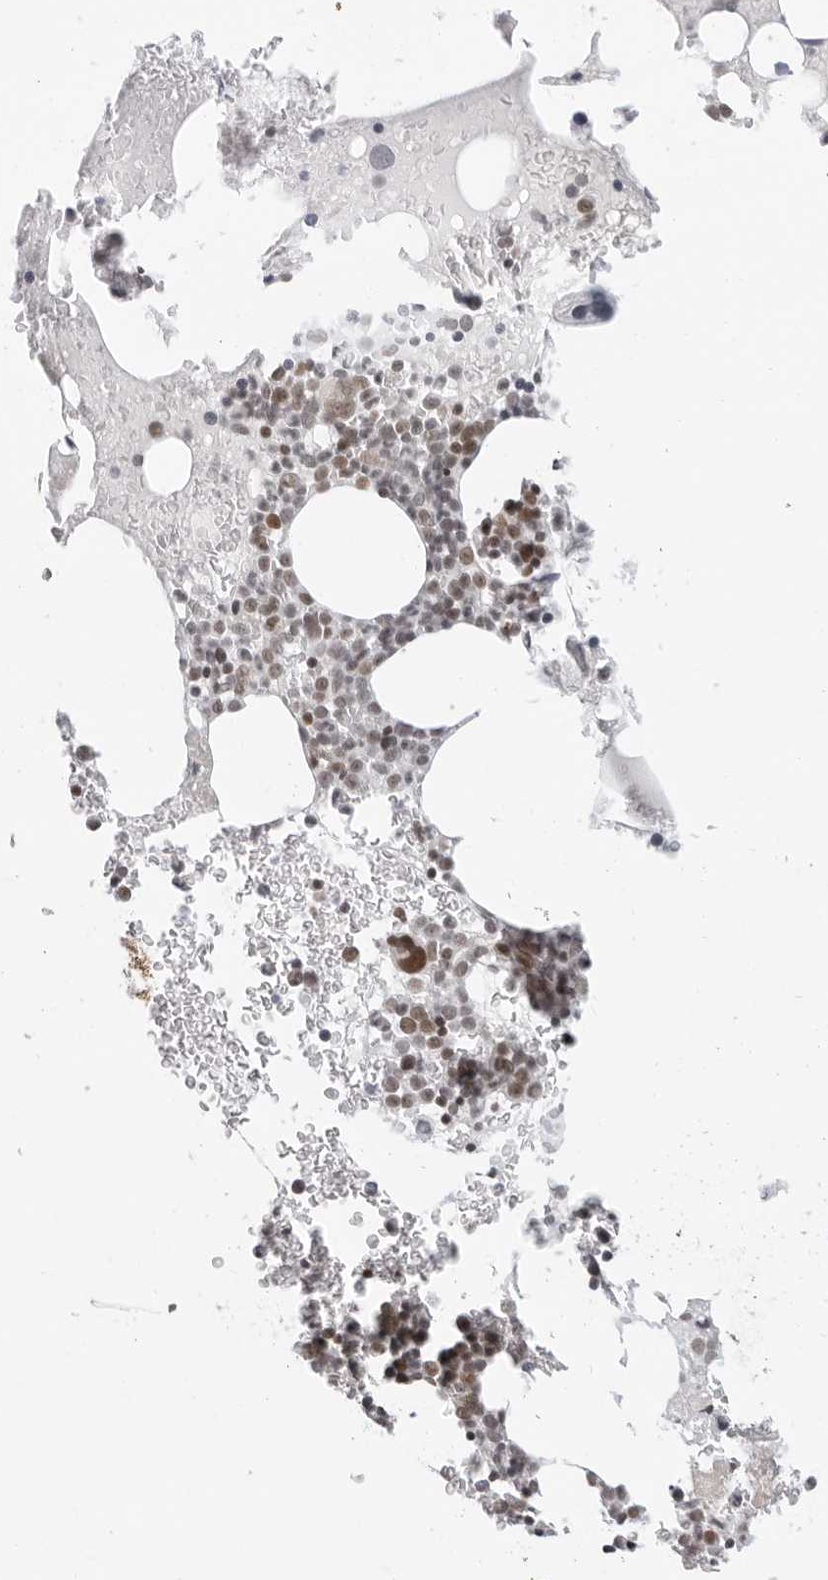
{"staining": {"intensity": "moderate", "quantity": "25%-75%", "location": "nuclear"}, "tissue": "bone marrow", "cell_type": "Hematopoietic cells", "image_type": "normal", "snomed": [{"axis": "morphology", "description": "Normal tissue, NOS"}, {"axis": "topography", "description": "Bone marrow"}], "caption": "Immunohistochemistry (IHC) micrograph of unremarkable human bone marrow stained for a protein (brown), which demonstrates medium levels of moderate nuclear positivity in about 25%-75% of hematopoietic cells.", "gene": "MSH6", "patient": {"sex": "male", "age": 73}}